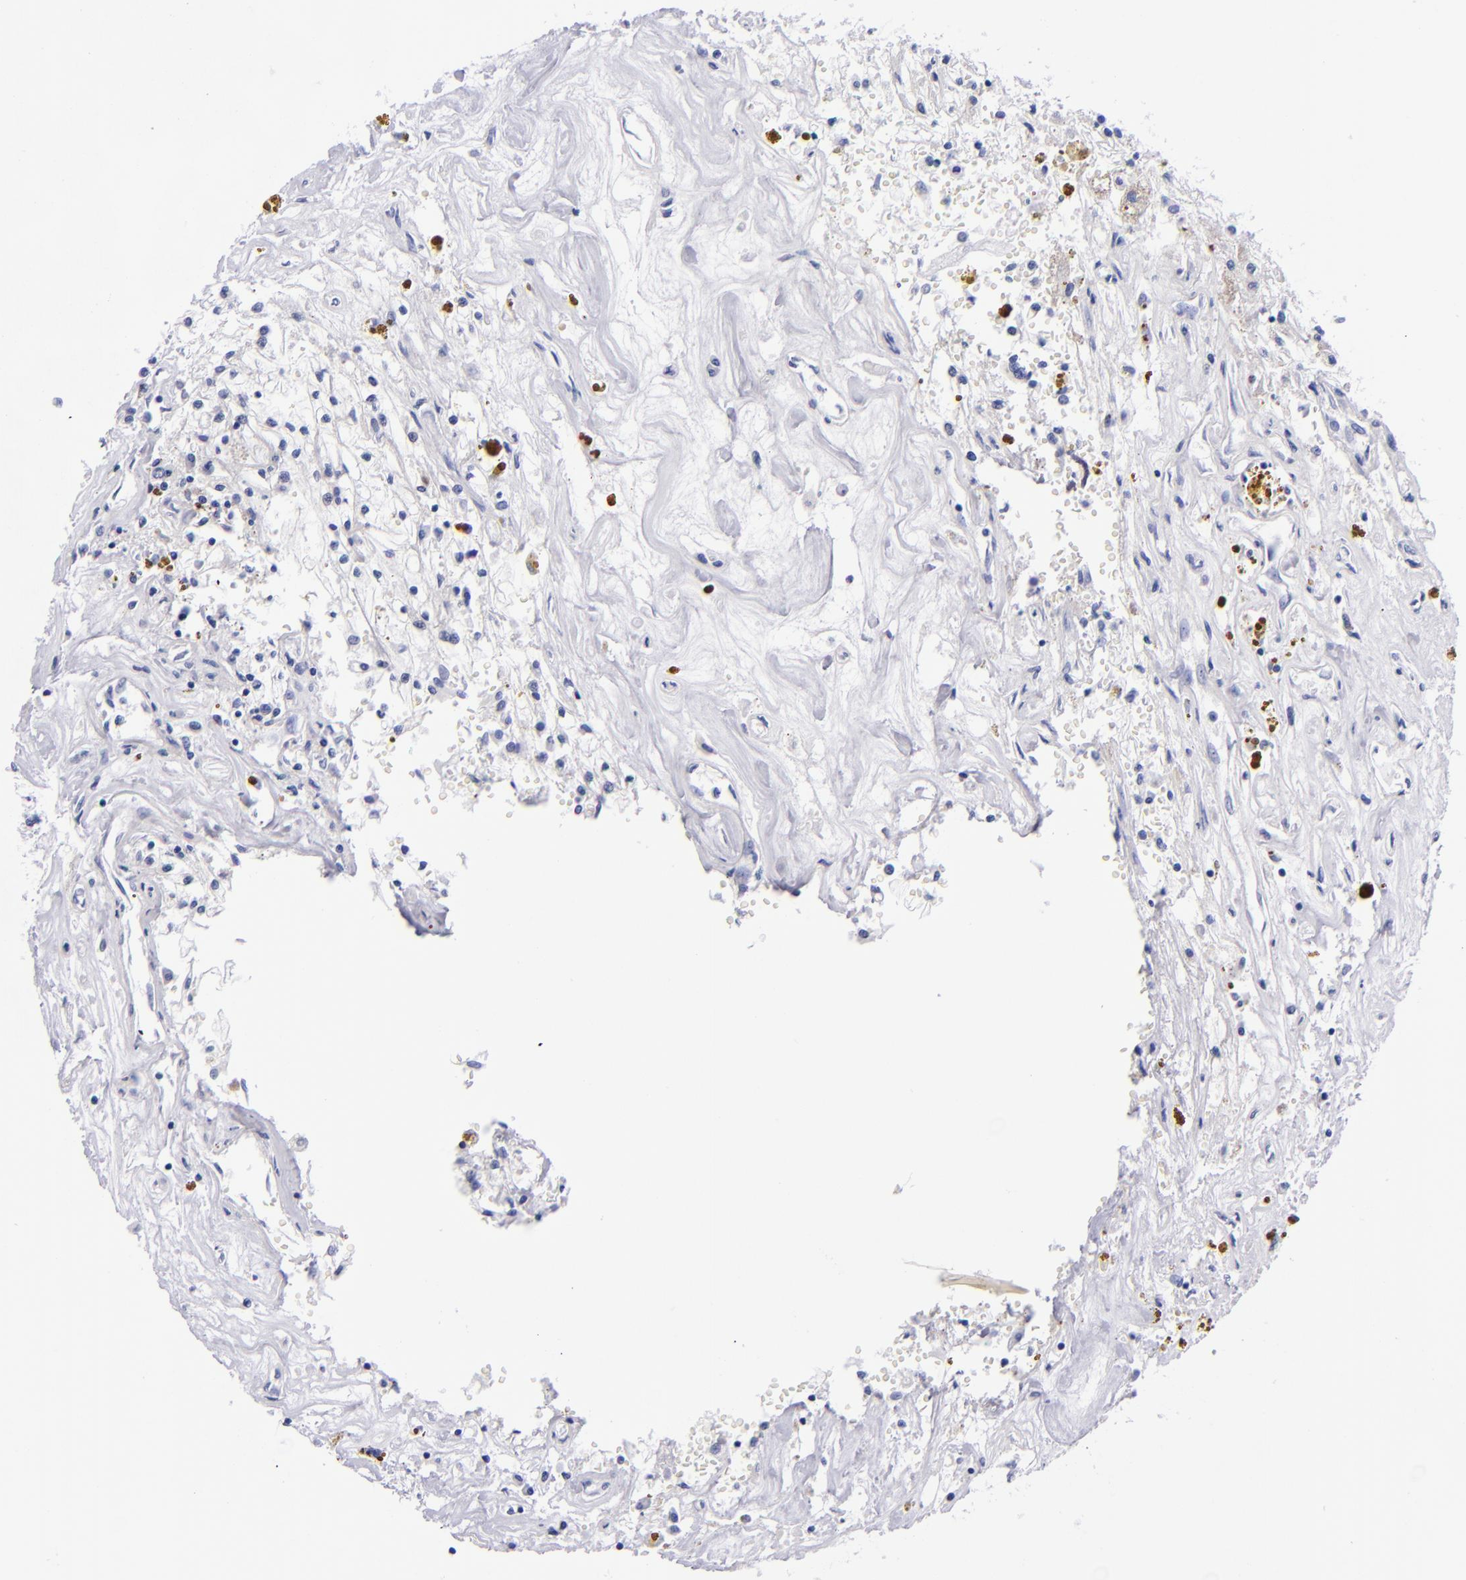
{"staining": {"intensity": "negative", "quantity": "none", "location": "none"}, "tissue": "renal cancer", "cell_type": "Tumor cells", "image_type": "cancer", "snomed": [{"axis": "morphology", "description": "Adenocarcinoma, NOS"}, {"axis": "topography", "description": "Kidney"}], "caption": "IHC photomicrograph of renal adenocarcinoma stained for a protein (brown), which displays no staining in tumor cells.", "gene": "MCM7", "patient": {"sex": "male", "age": 78}}